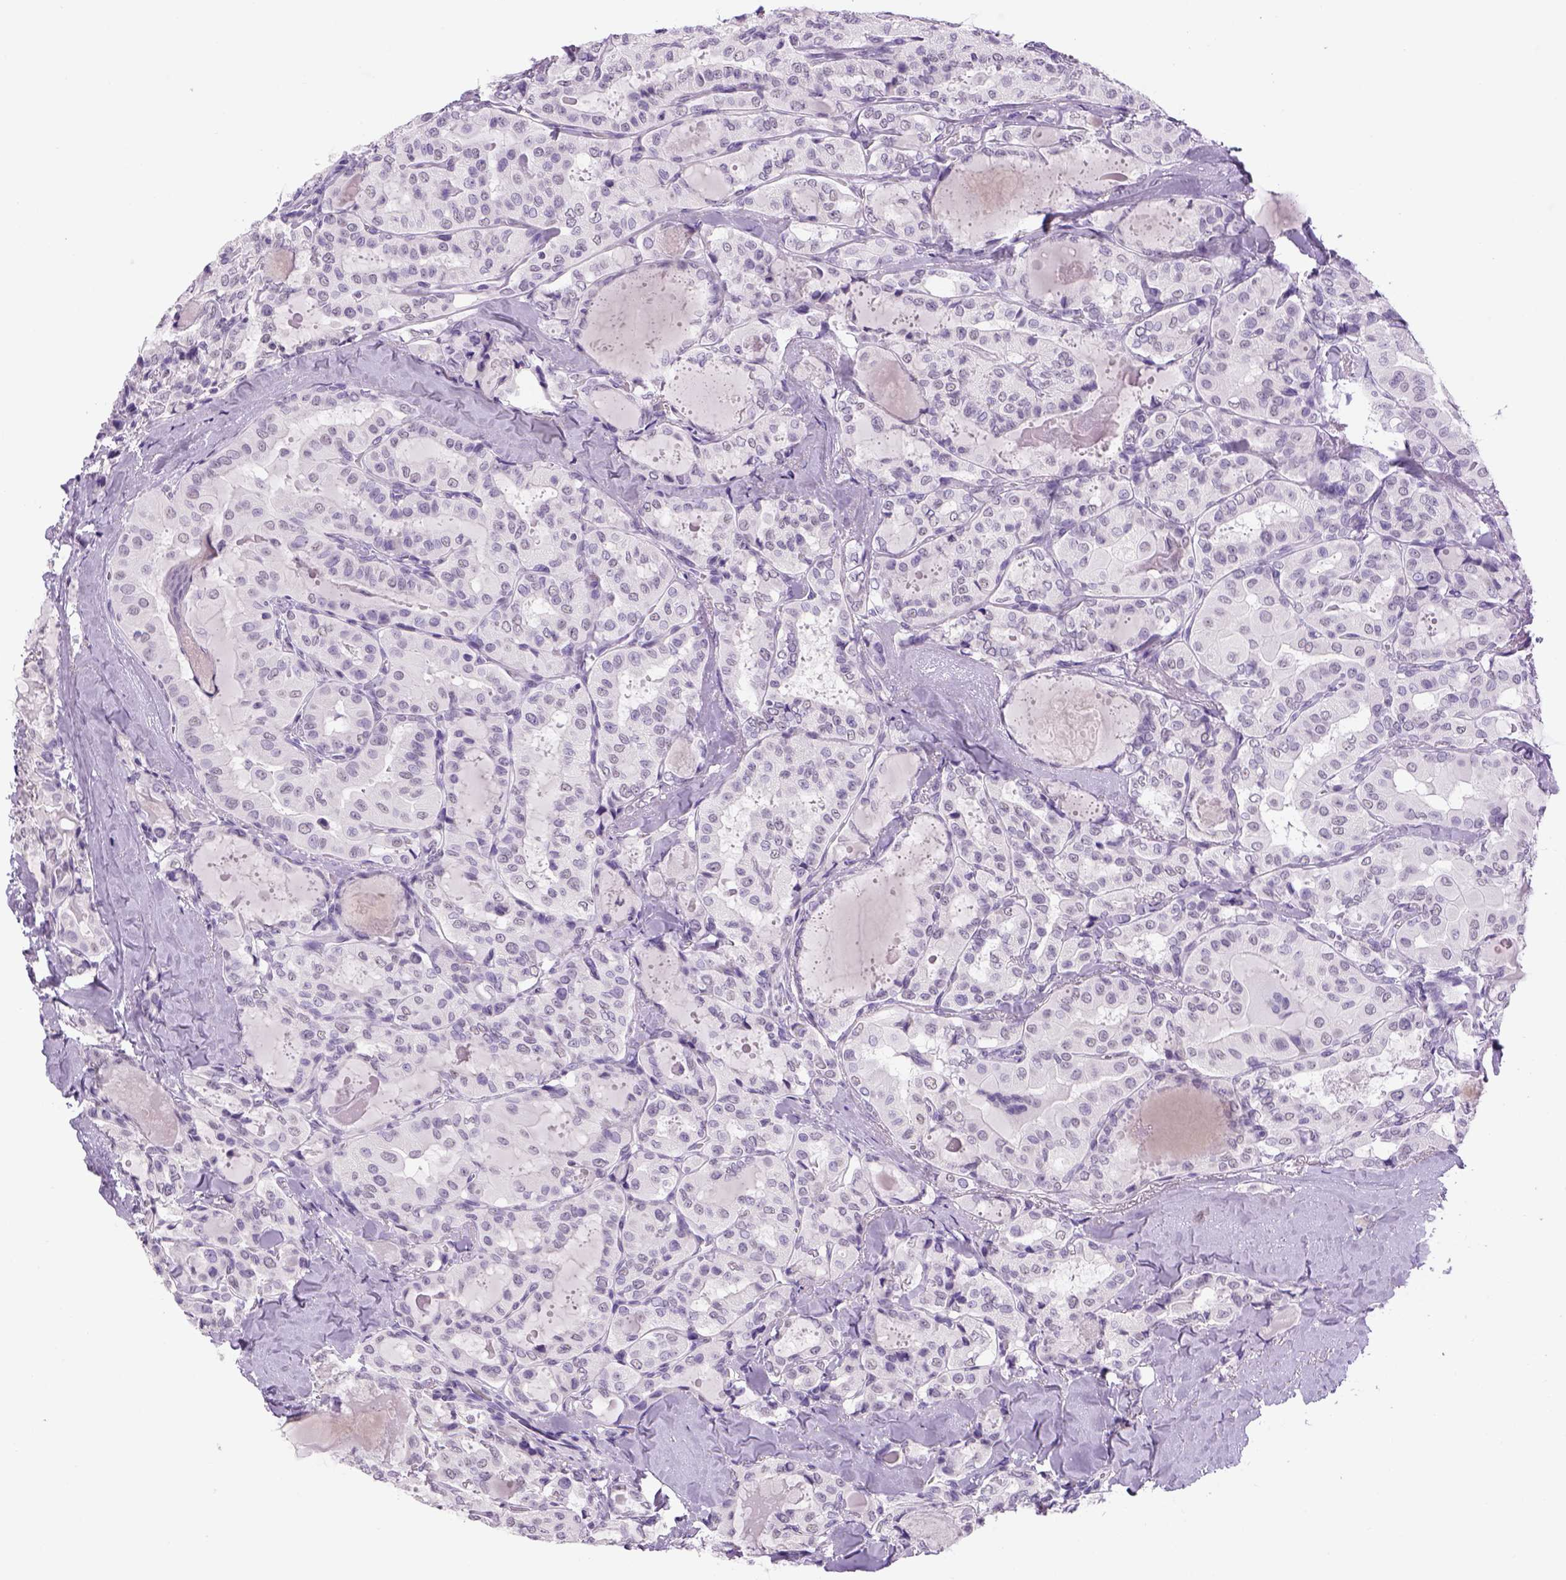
{"staining": {"intensity": "negative", "quantity": "none", "location": "none"}, "tissue": "thyroid cancer", "cell_type": "Tumor cells", "image_type": "cancer", "snomed": [{"axis": "morphology", "description": "Papillary adenocarcinoma, NOS"}, {"axis": "topography", "description": "Thyroid gland"}], "caption": "This is a image of immunohistochemistry staining of thyroid papillary adenocarcinoma, which shows no staining in tumor cells.", "gene": "DBH", "patient": {"sex": "female", "age": 41}}